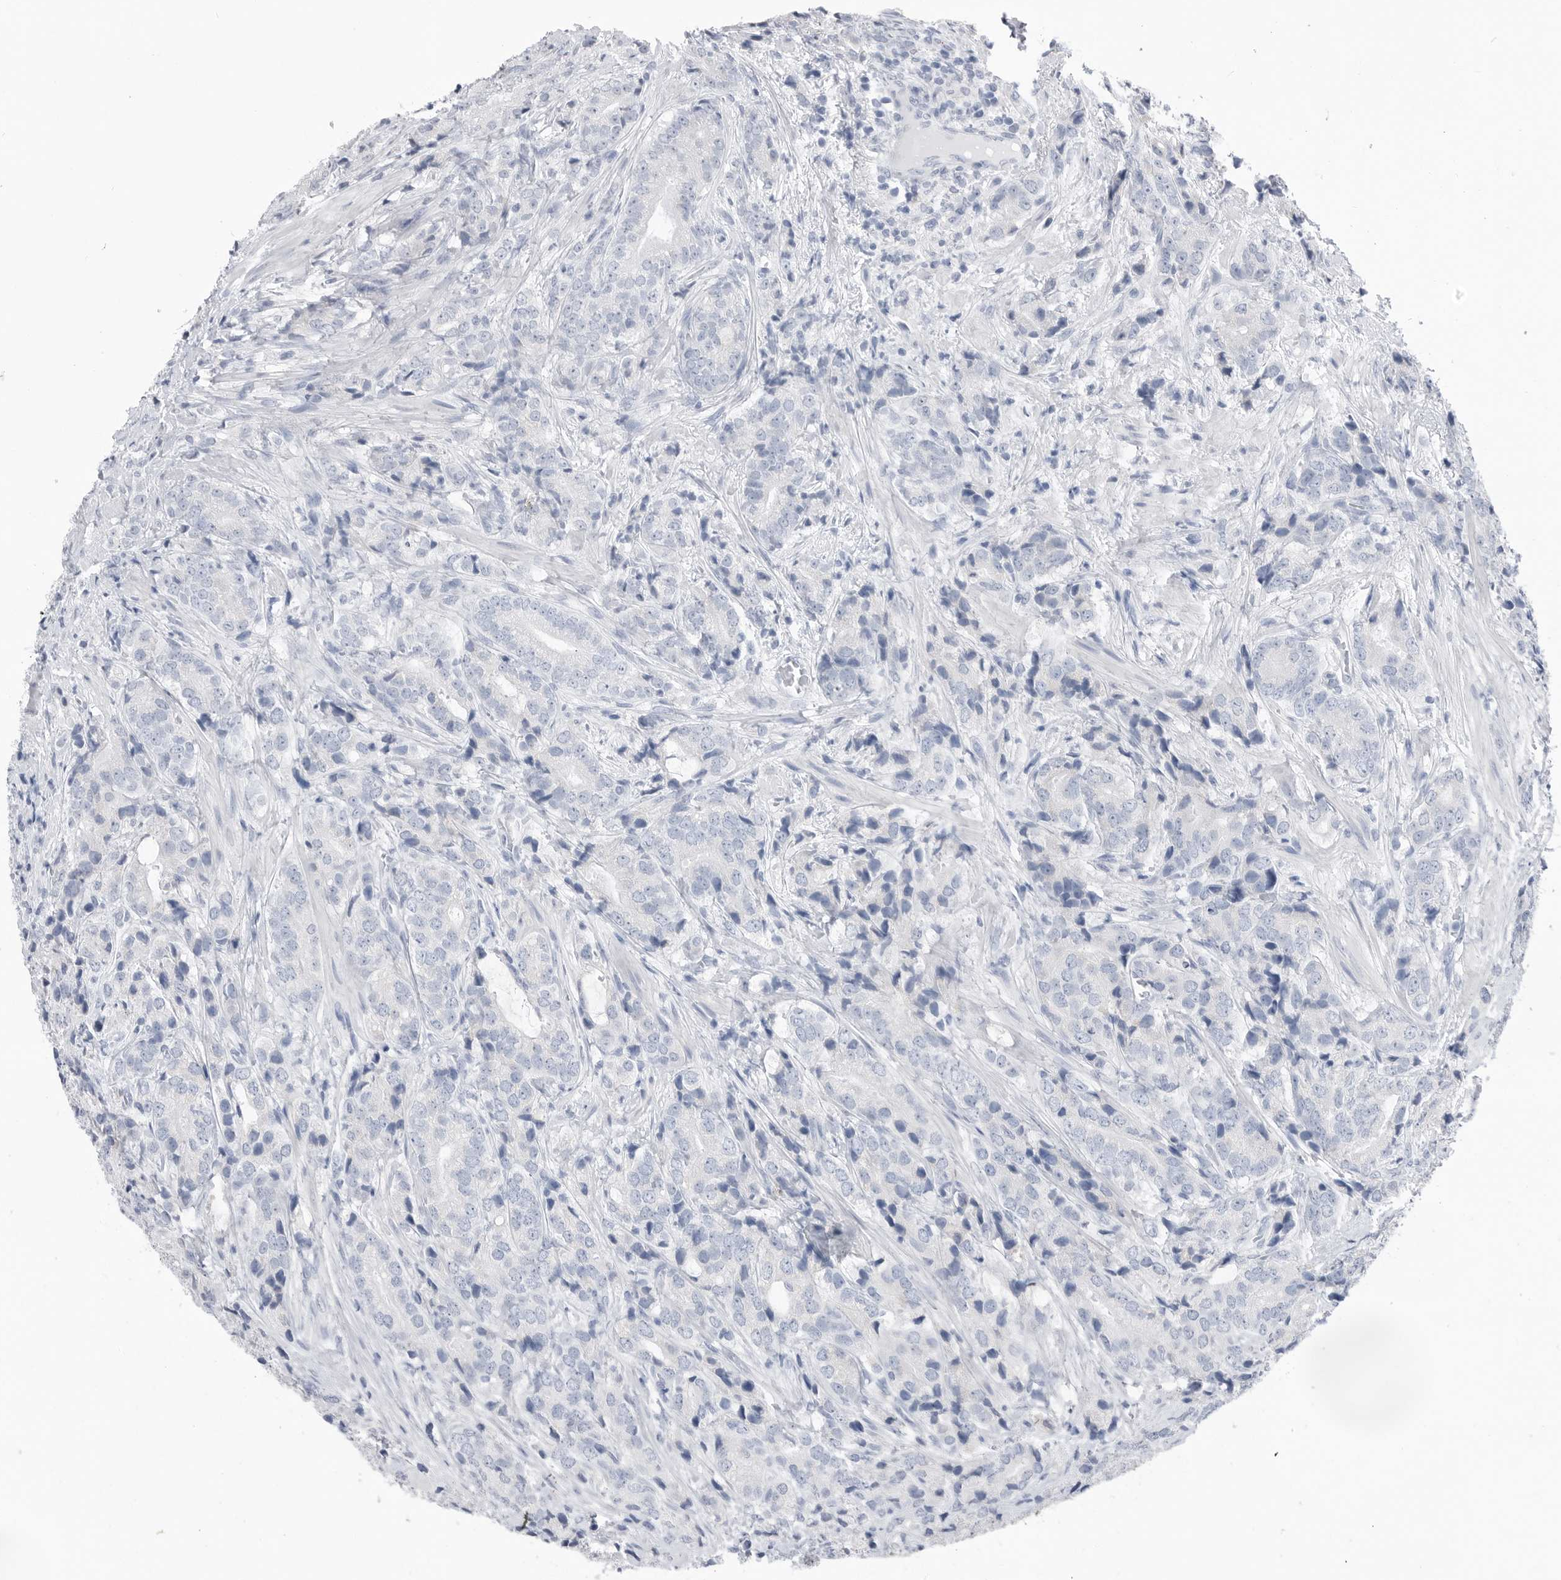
{"staining": {"intensity": "negative", "quantity": "none", "location": "none"}, "tissue": "prostate cancer", "cell_type": "Tumor cells", "image_type": "cancer", "snomed": [{"axis": "morphology", "description": "Adenocarcinoma, High grade"}, {"axis": "topography", "description": "Prostate"}], "caption": "DAB (3,3'-diaminobenzidine) immunohistochemical staining of human prostate cancer exhibits no significant expression in tumor cells.", "gene": "ABHD12", "patient": {"sex": "male", "age": 57}}